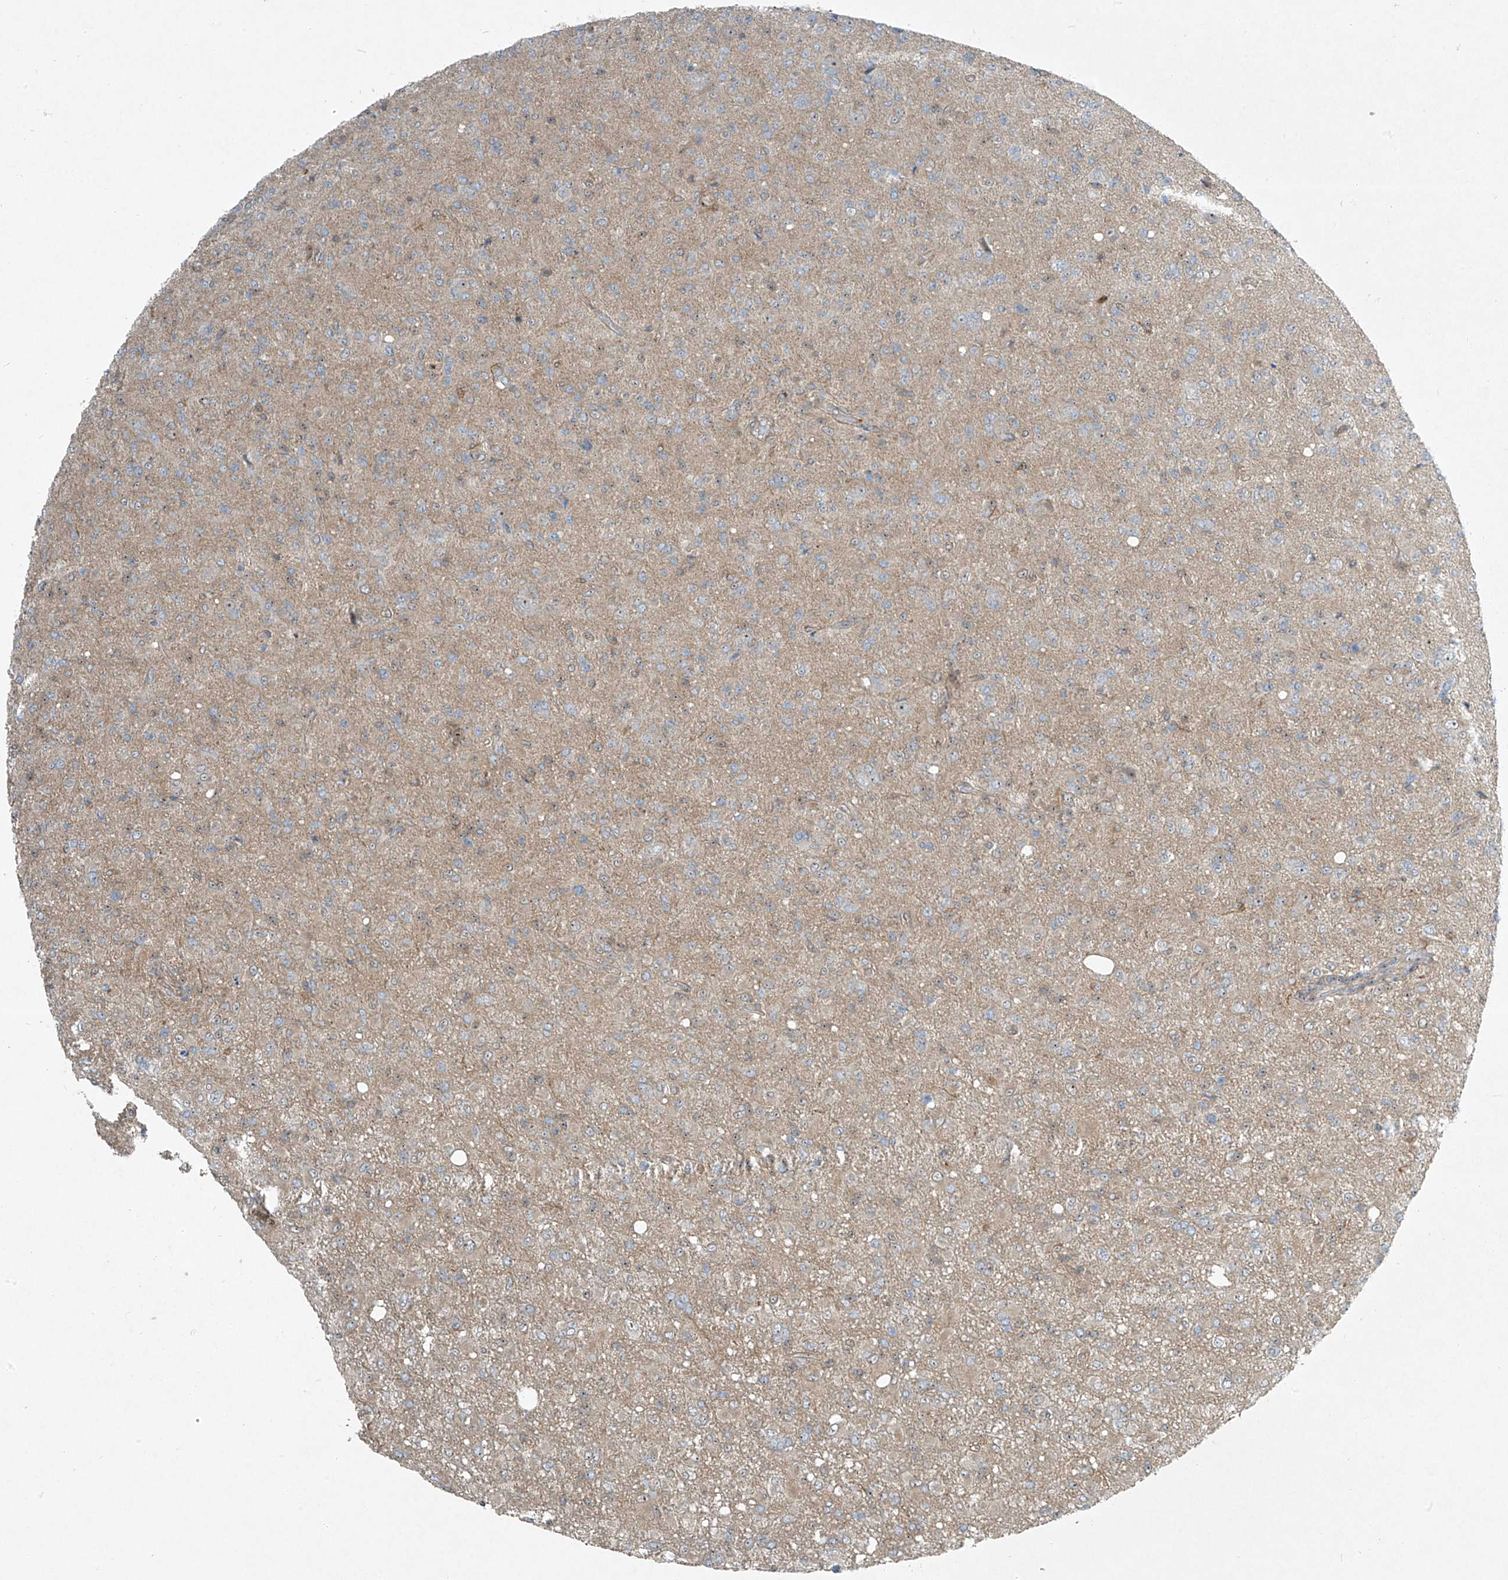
{"staining": {"intensity": "weak", "quantity": "<25%", "location": "nuclear"}, "tissue": "glioma", "cell_type": "Tumor cells", "image_type": "cancer", "snomed": [{"axis": "morphology", "description": "Glioma, malignant, High grade"}, {"axis": "topography", "description": "Brain"}], "caption": "Human malignant glioma (high-grade) stained for a protein using immunohistochemistry (IHC) demonstrates no positivity in tumor cells.", "gene": "PPCS", "patient": {"sex": "female", "age": 57}}